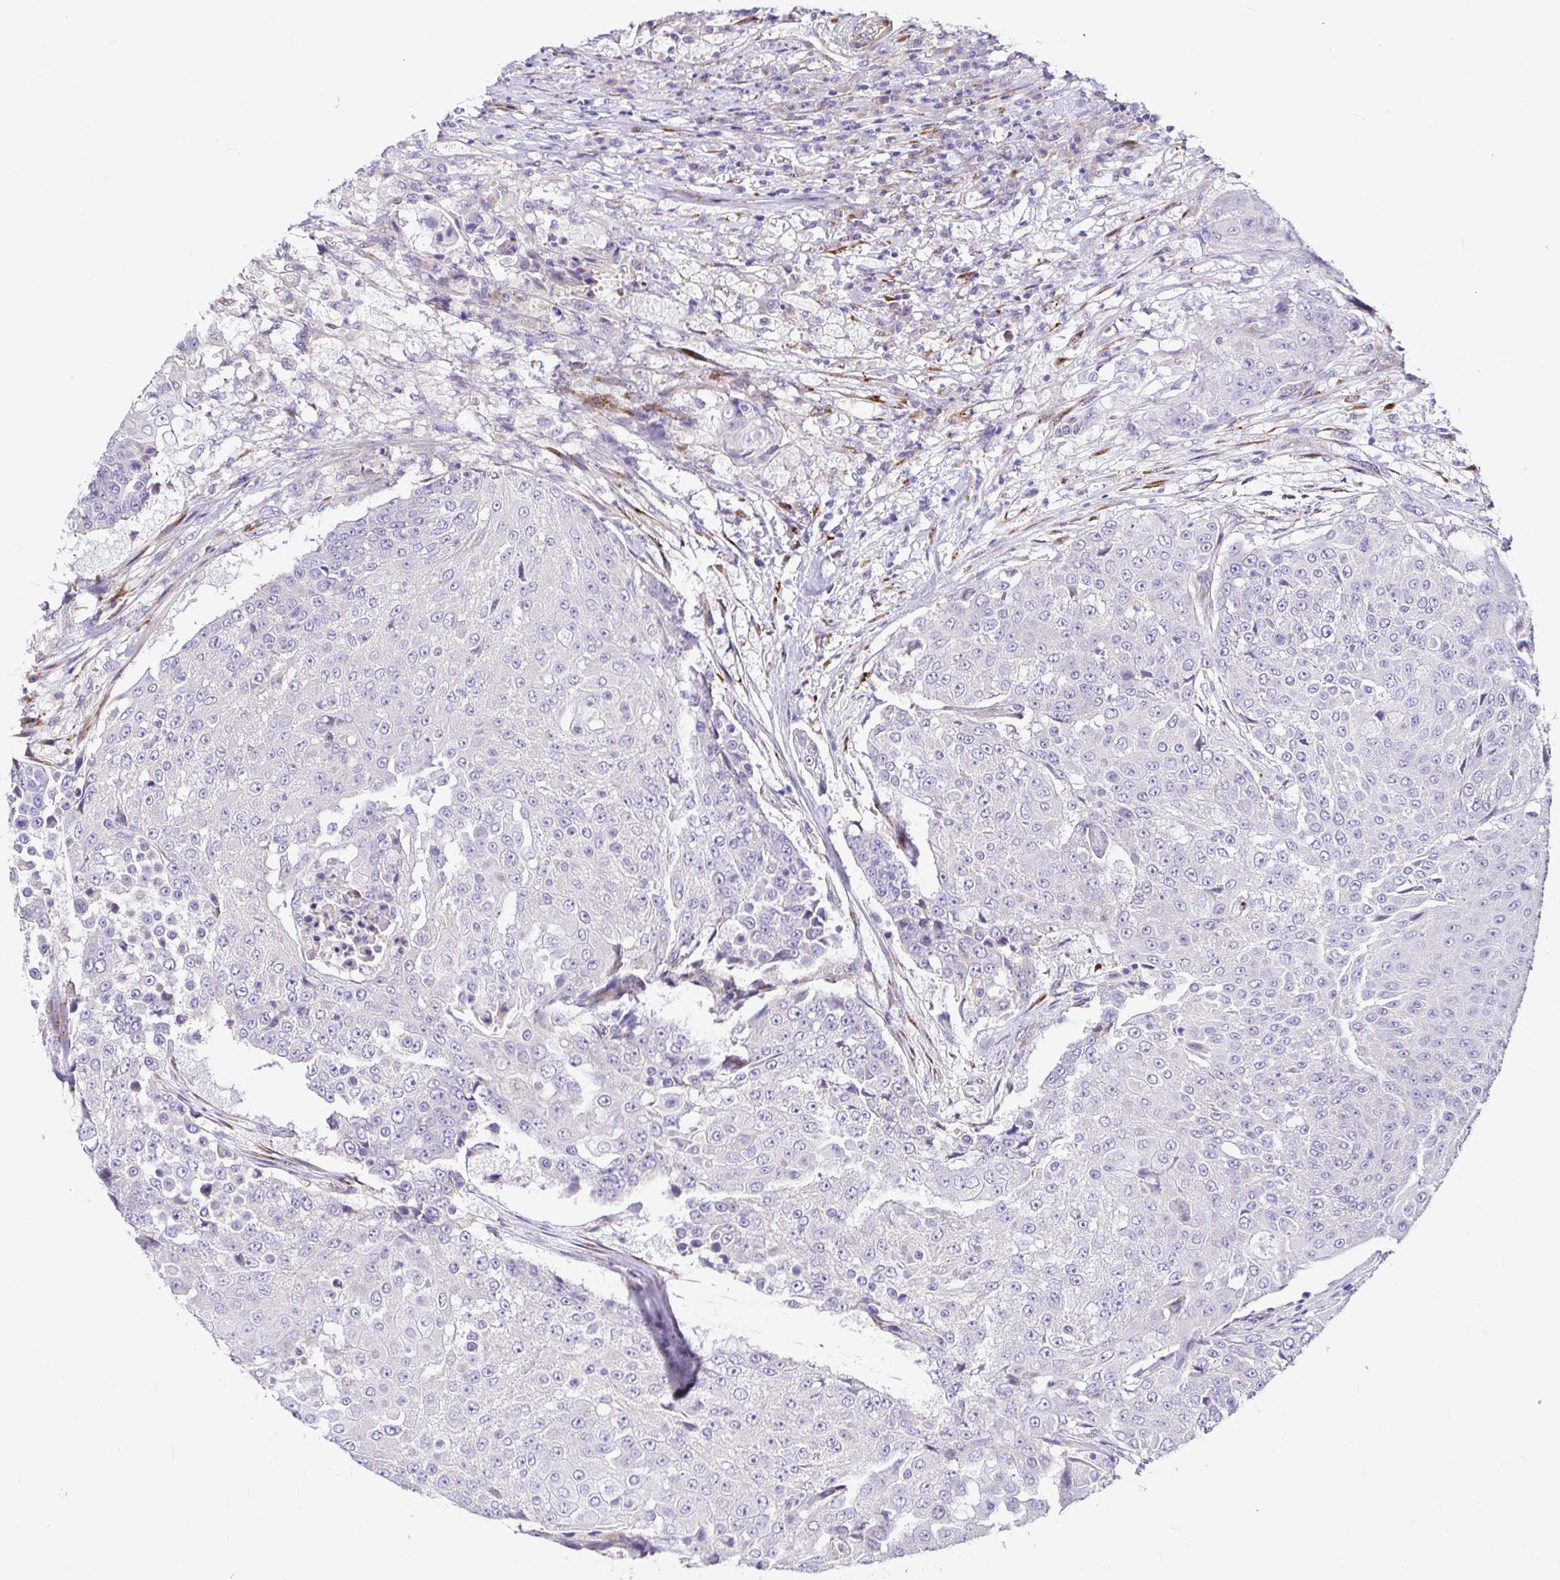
{"staining": {"intensity": "negative", "quantity": "none", "location": "none"}, "tissue": "urothelial cancer", "cell_type": "Tumor cells", "image_type": "cancer", "snomed": [{"axis": "morphology", "description": "Urothelial carcinoma, High grade"}, {"axis": "topography", "description": "Urinary bladder"}], "caption": "A micrograph of human urothelial cancer is negative for staining in tumor cells. Nuclei are stained in blue.", "gene": "GABBR2", "patient": {"sex": "female", "age": 63}}